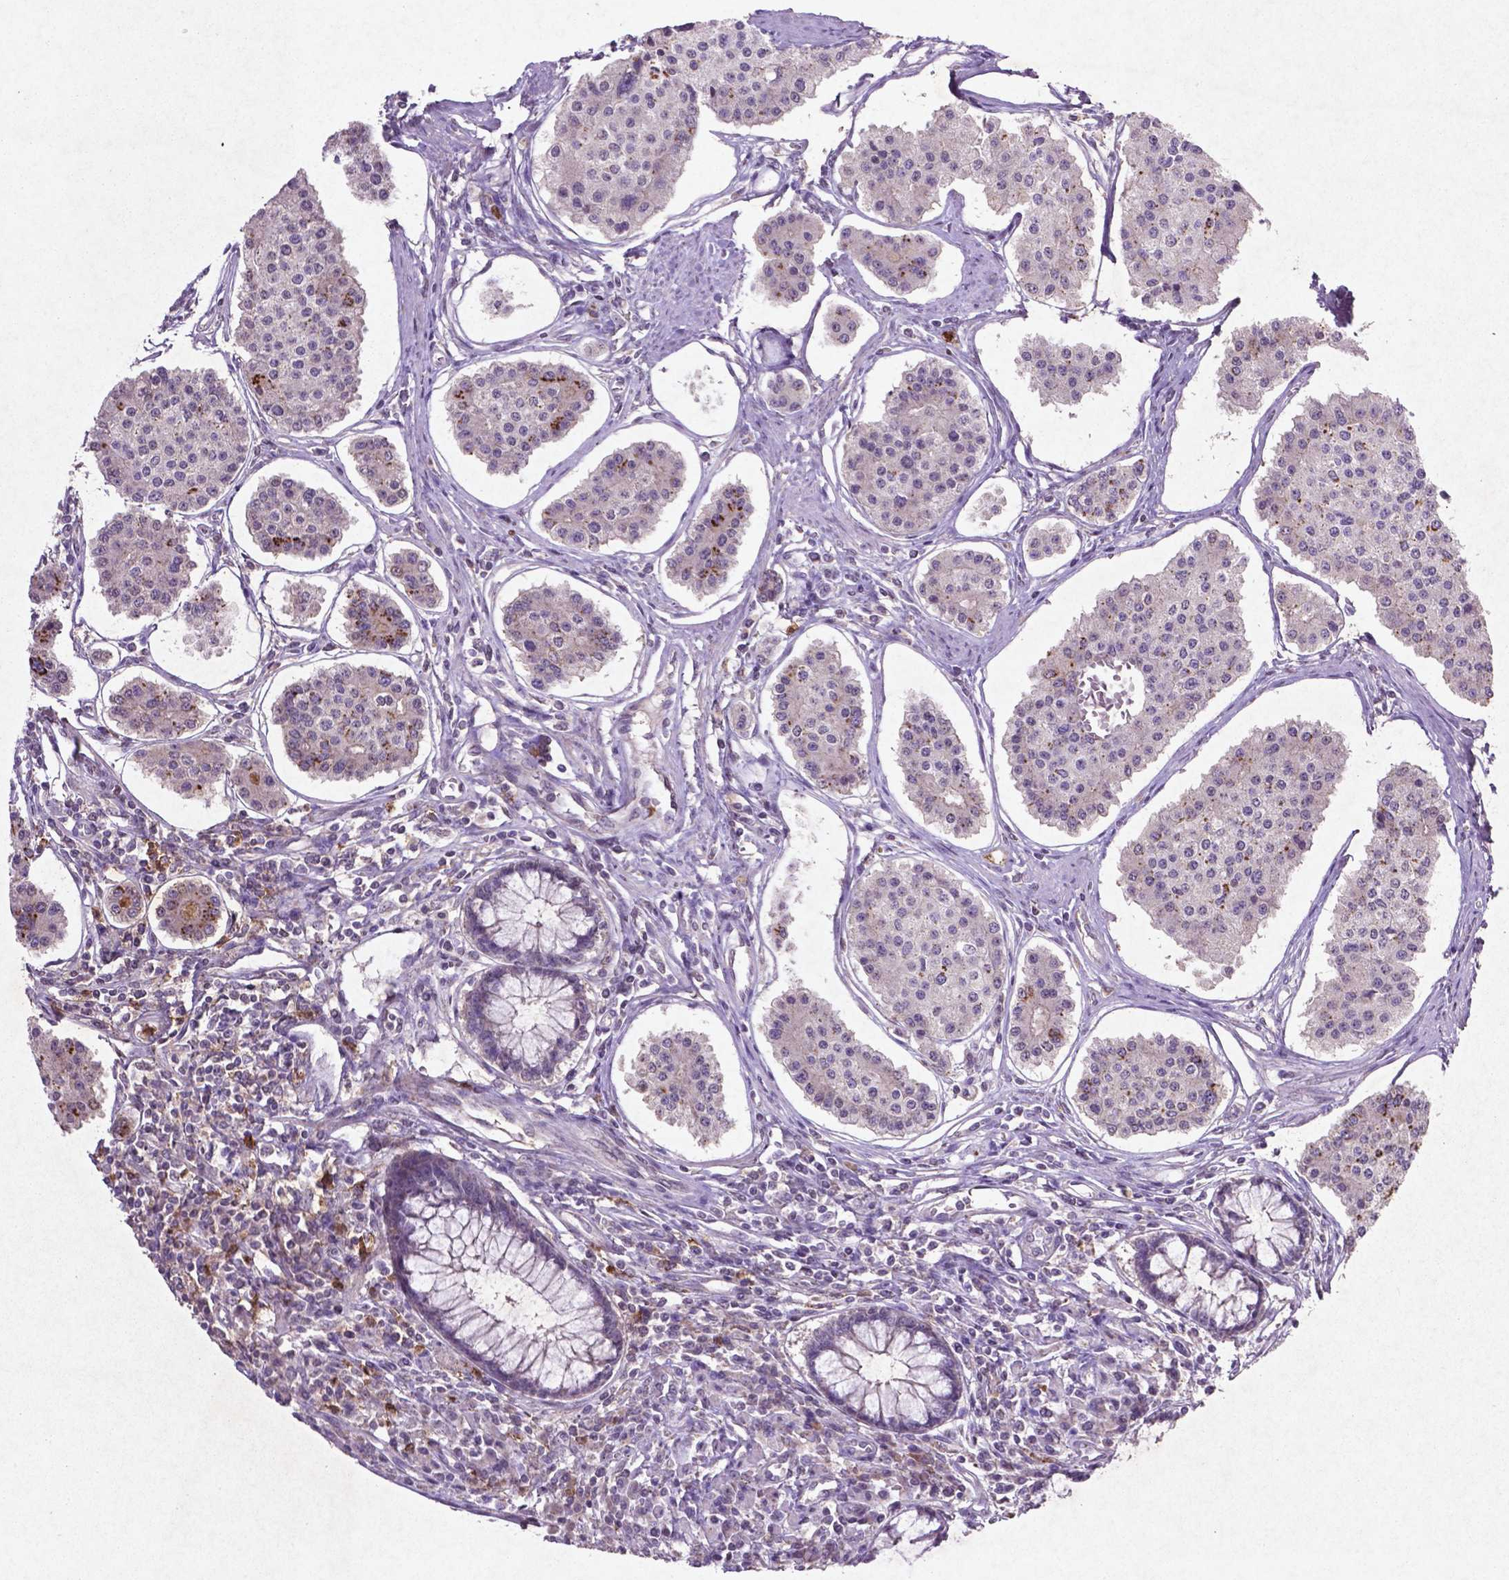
{"staining": {"intensity": "weak", "quantity": "<25%", "location": "cytoplasmic/membranous"}, "tissue": "carcinoid", "cell_type": "Tumor cells", "image_type": "cancer", "snomed": [{"axis": "morphology", "description": "Carcinoid, malignant, NOS"}, {"axis": "topography", "description": "Small intestine"}], "caption": "DAB (3,3'-diaminobenzidine) immunohistochemical staining of human carcinoid exhibits no significant expression in tumor cells. (Stains: DAB (3,3'-diaminobenzidine) IHC with hematoxylin counter stain, Microscopy: brightfield microscopy at high magnification).", "gene": "MTOR", "patient": {"sex": "female", "age": 65}}